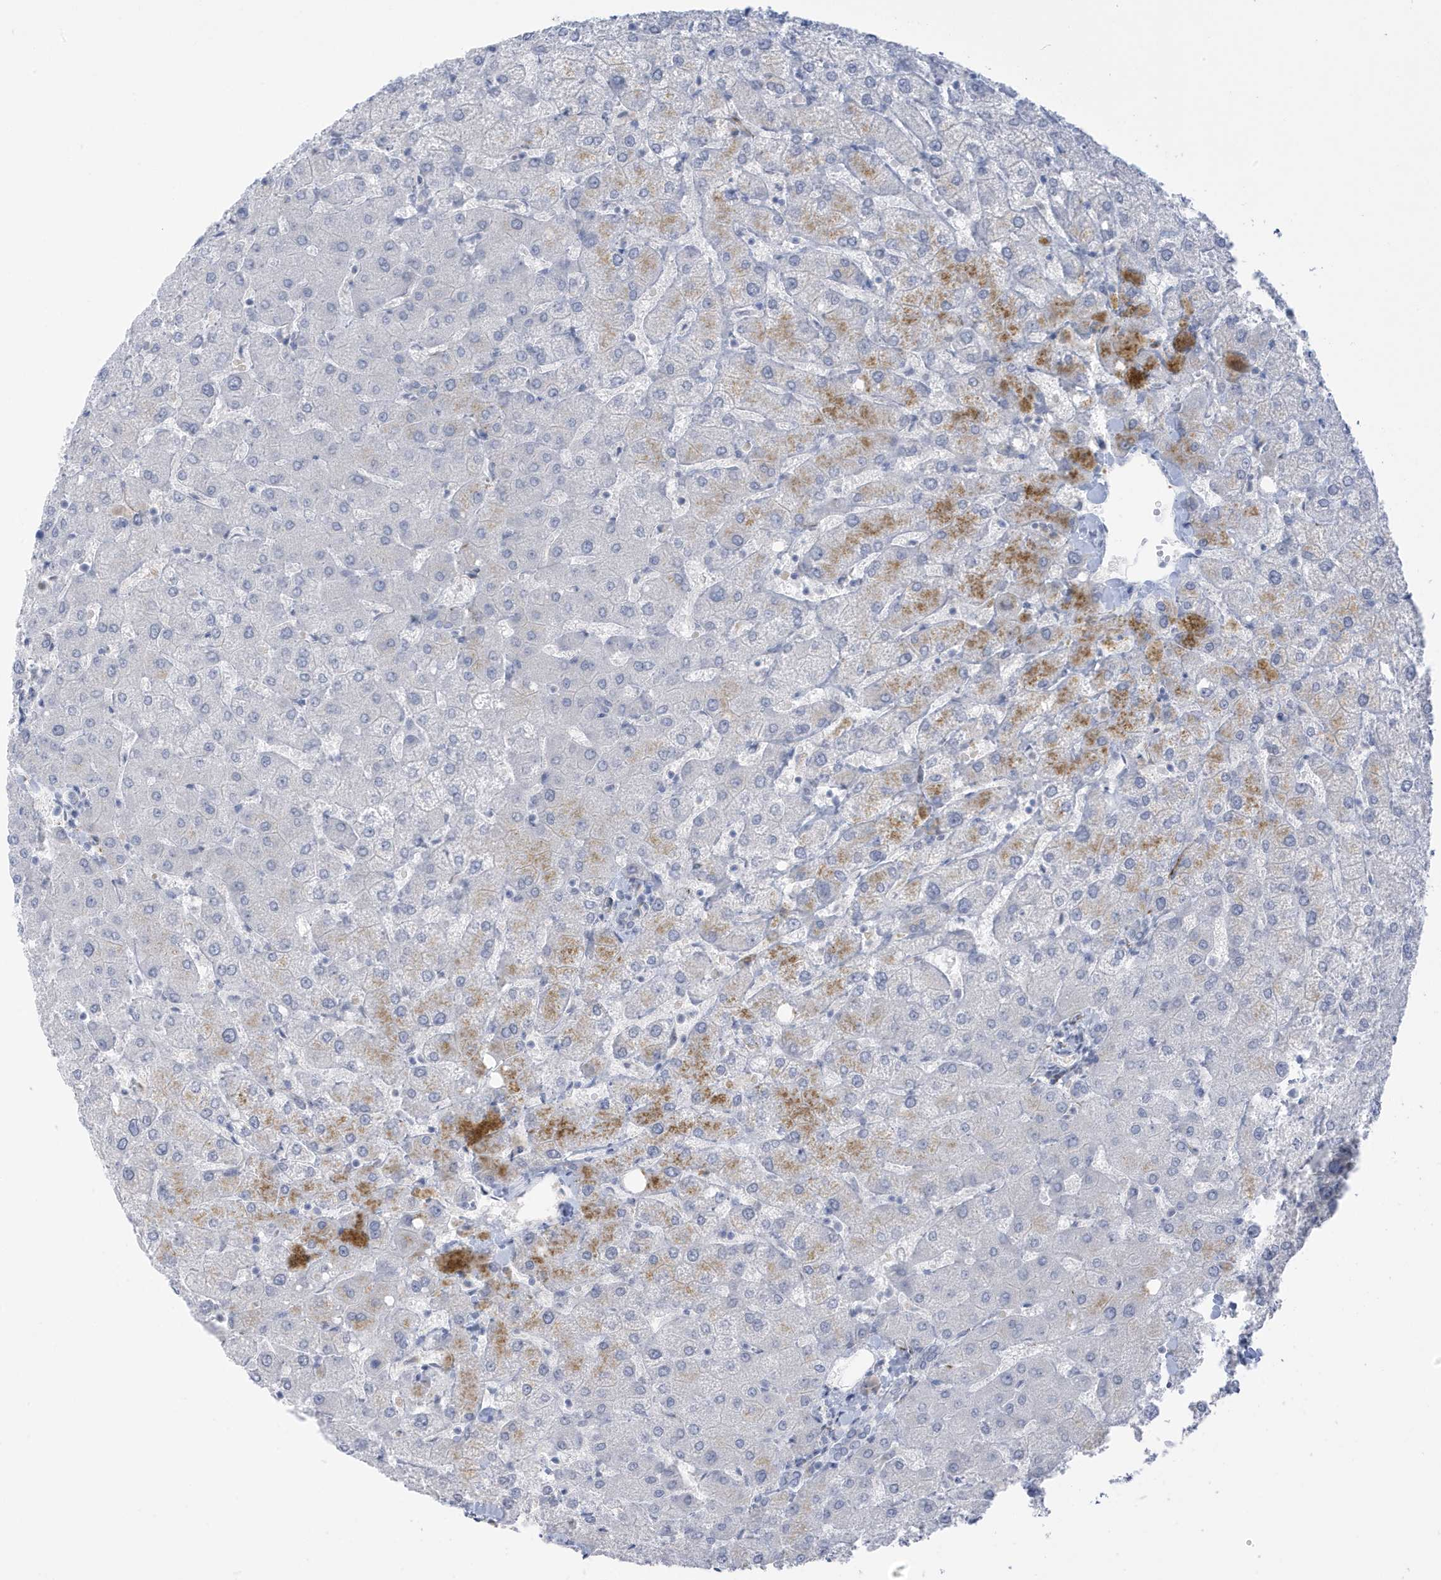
{"staining": {"intensity": "negative", "quantity": "none", "location": "none"}, "tissue": "liver", "cell_type": "Cholangiocytes", "image_type": "normal", "snomed": [{"axis": "morphology", "description": "Normal tissue, NOS"}, {"axis": "topography", "description": "Liver"}], "caption": "DAB immunohistochemical staining of normal human liver exhibits no significant expression in cholangiocytes. (Immunohistochemistry (ihc), brightfield microscopy, high magnification).", "gene": "PERM1", "patient": {"sex": "female", "age": 54}}